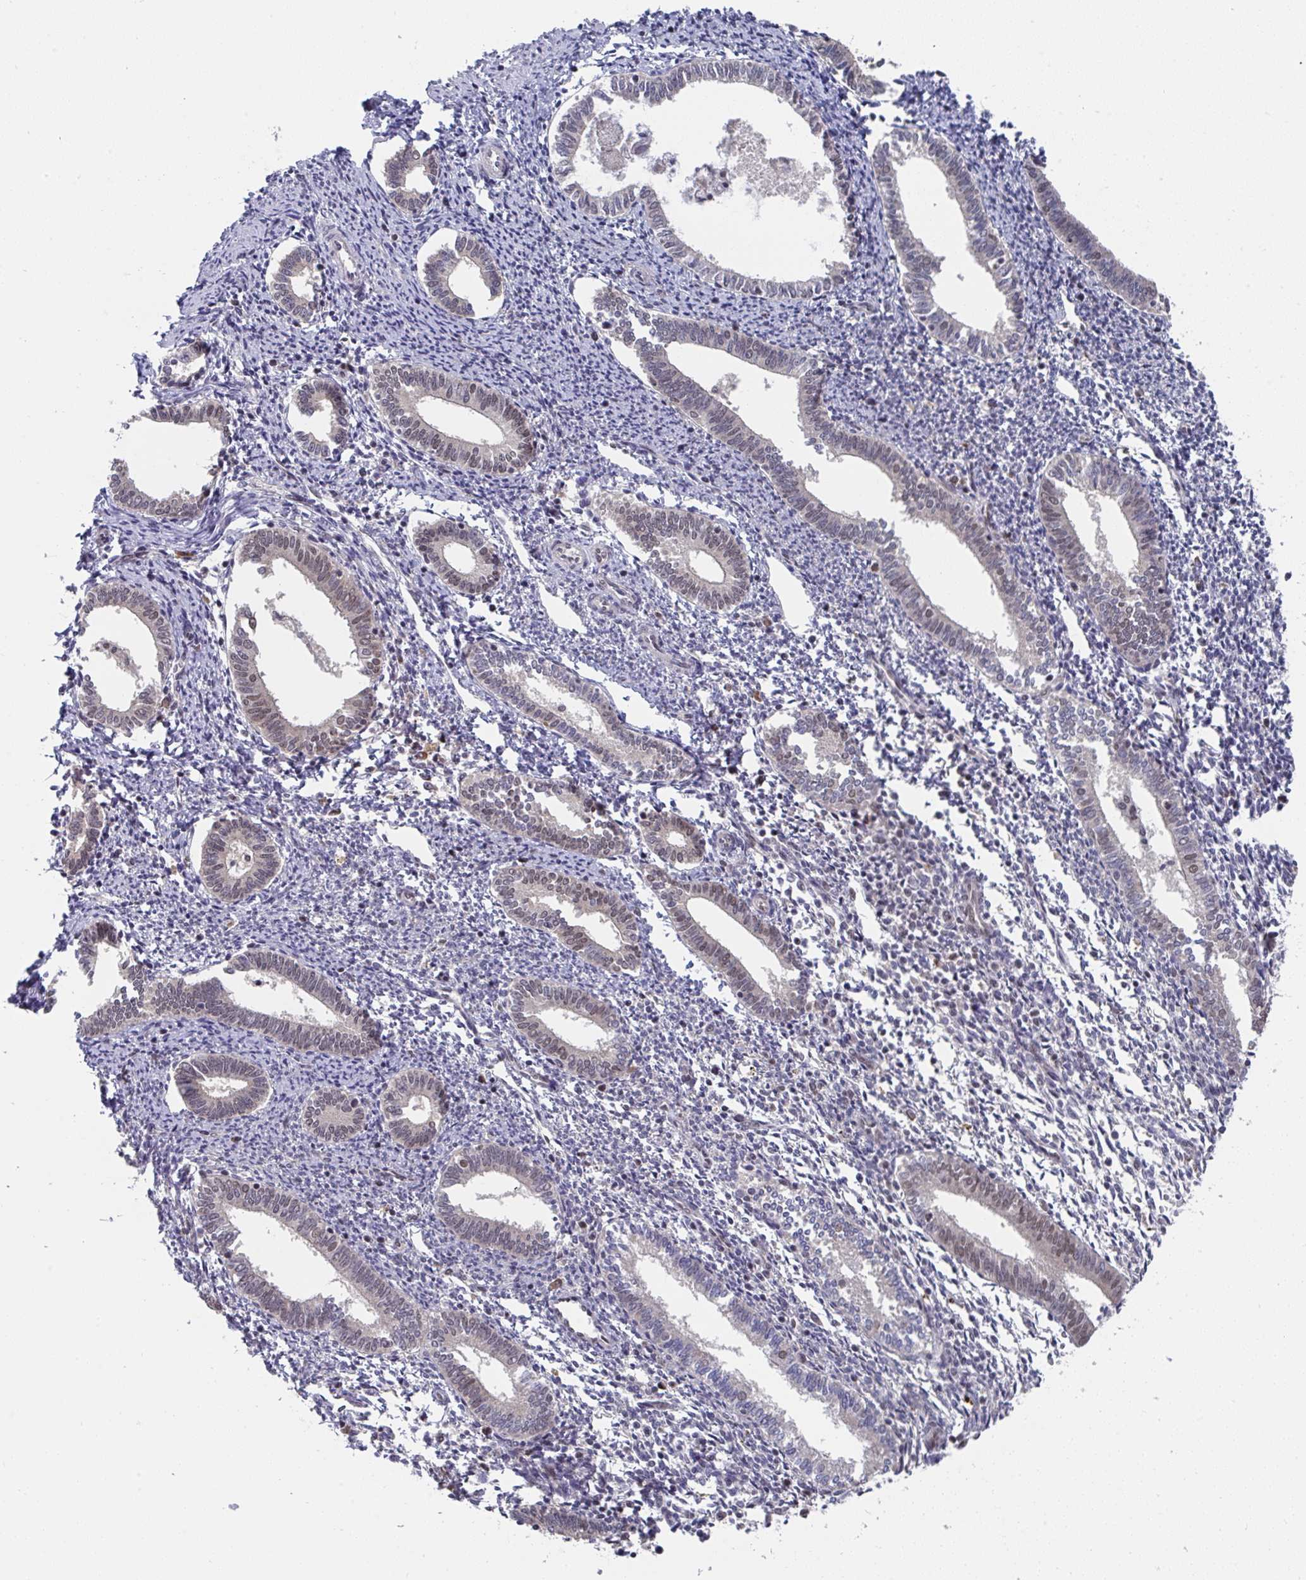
{"staining": {"intensity": "negative", "quantity": "none", "location": "none"}, "tissue": "endometrium", "cell_type": "Cells in endometrial stroma", "image_type": "normal", "snomed": [{"axis": "morphology", "description": "Normal tissue, NOS"}, {"axis": "topography", "description": "Endometrium"}], "caption": "Immunohistochemical staining of unremarkable human endometrium exhibits no significant expression in cells in endometrial stroma. Brightfield microscopy of immunohistochemistry stained with DAB (brown) and hematoxylin (blue), captured at high magnification.", "gene": "JMJD1C", "patient": {"sex": "female", "age": 41}}